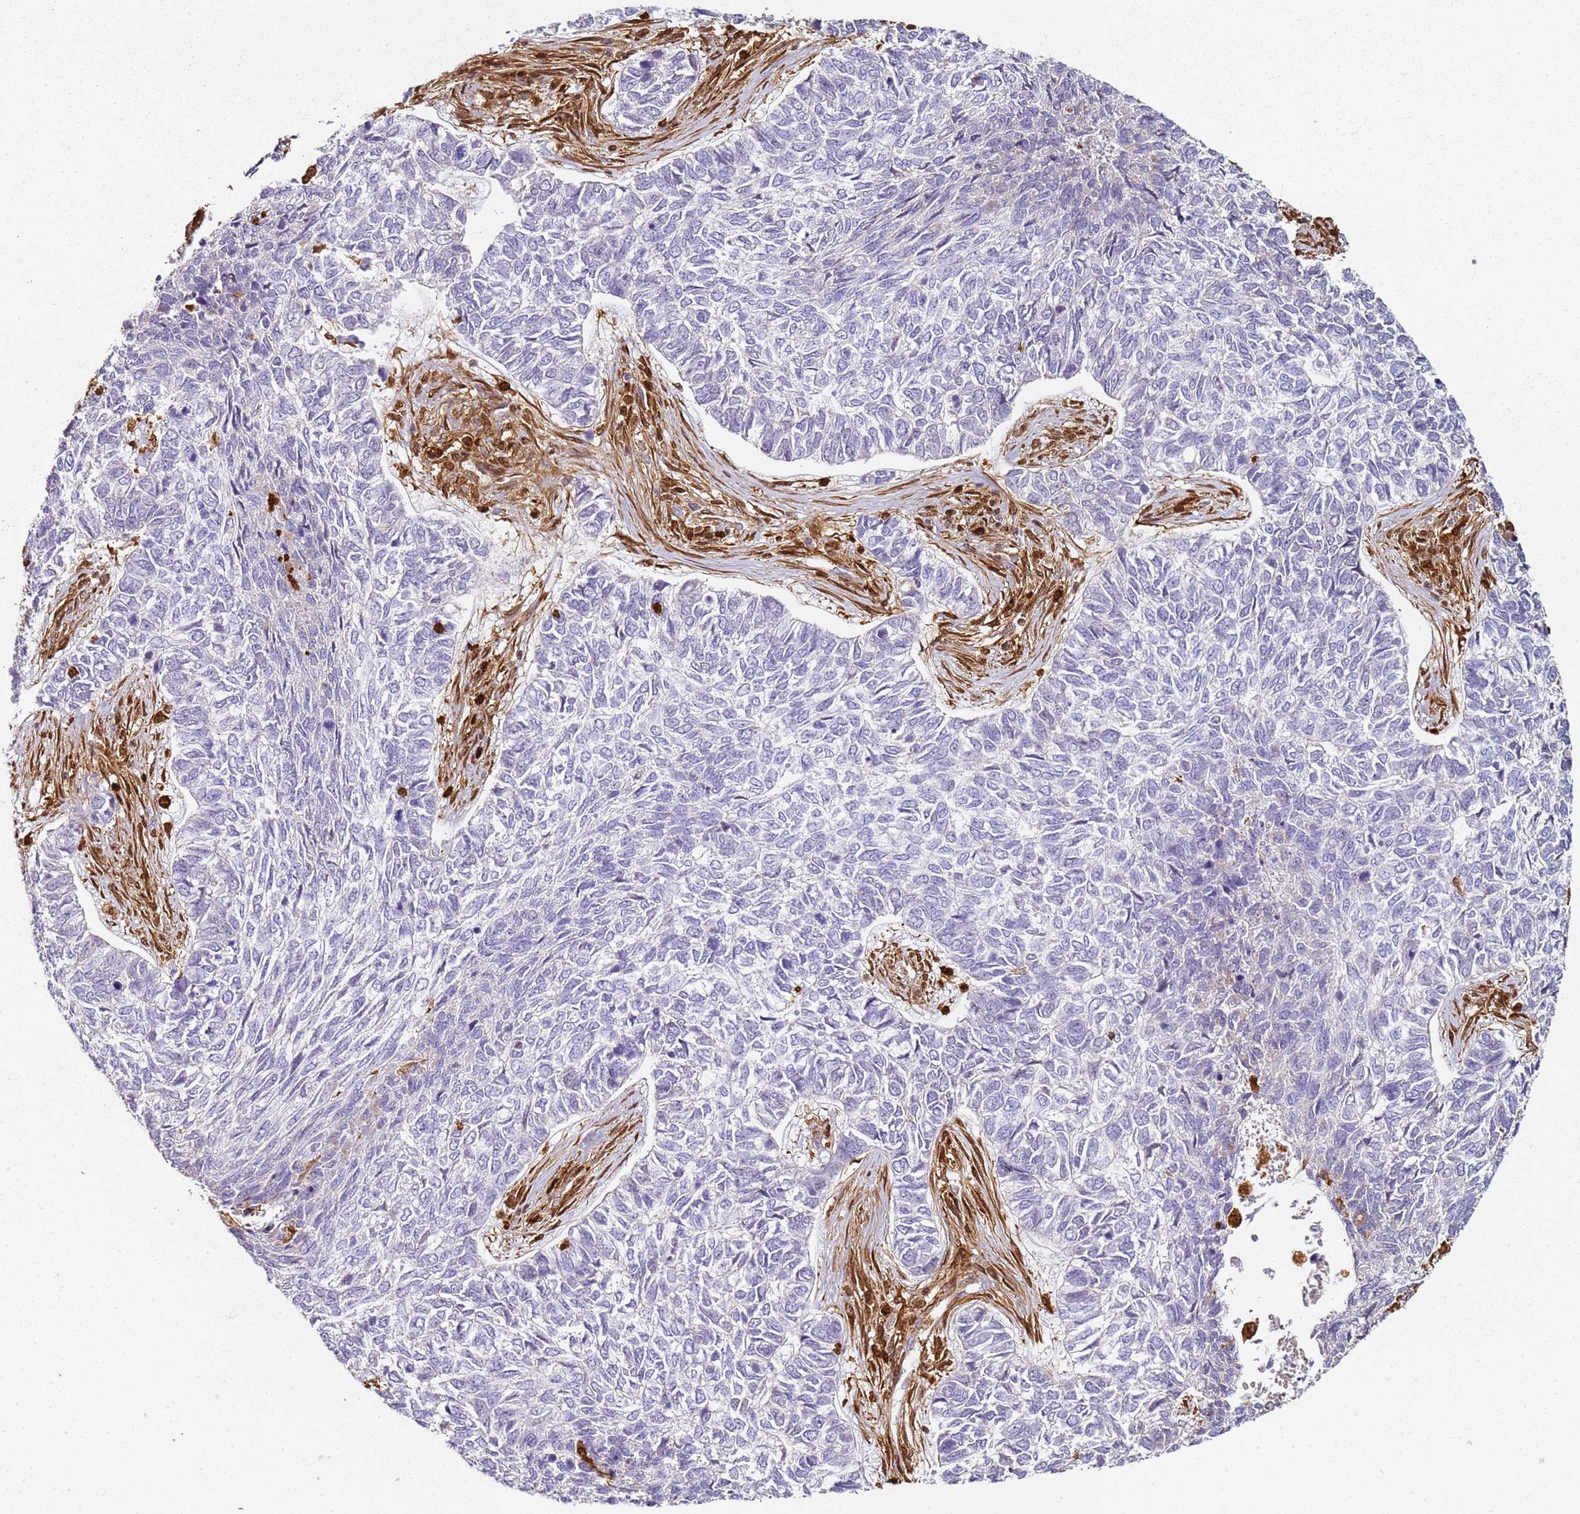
{"staining": {"intensity": "negative", "quantity": "none", "location": "none"}, "tissue": "skin cancer", "cell_type": "Tumor cells", "image_type": "cancer", "snomed": [{"axis": "morphology", "description": "Basal cell carcinoma"}, {"axis": "topography", "description": "Skin"}], "caption": "There is no significant staining in tumor cells of skin cancer. The staining was performed using DAB to visualize the protein expression in brown, while the nuclei were stained in blue with hematoxylin (Magnification: 20x).", "gene": "S100A4", "patient": {"sex": "female", "age": 65}}